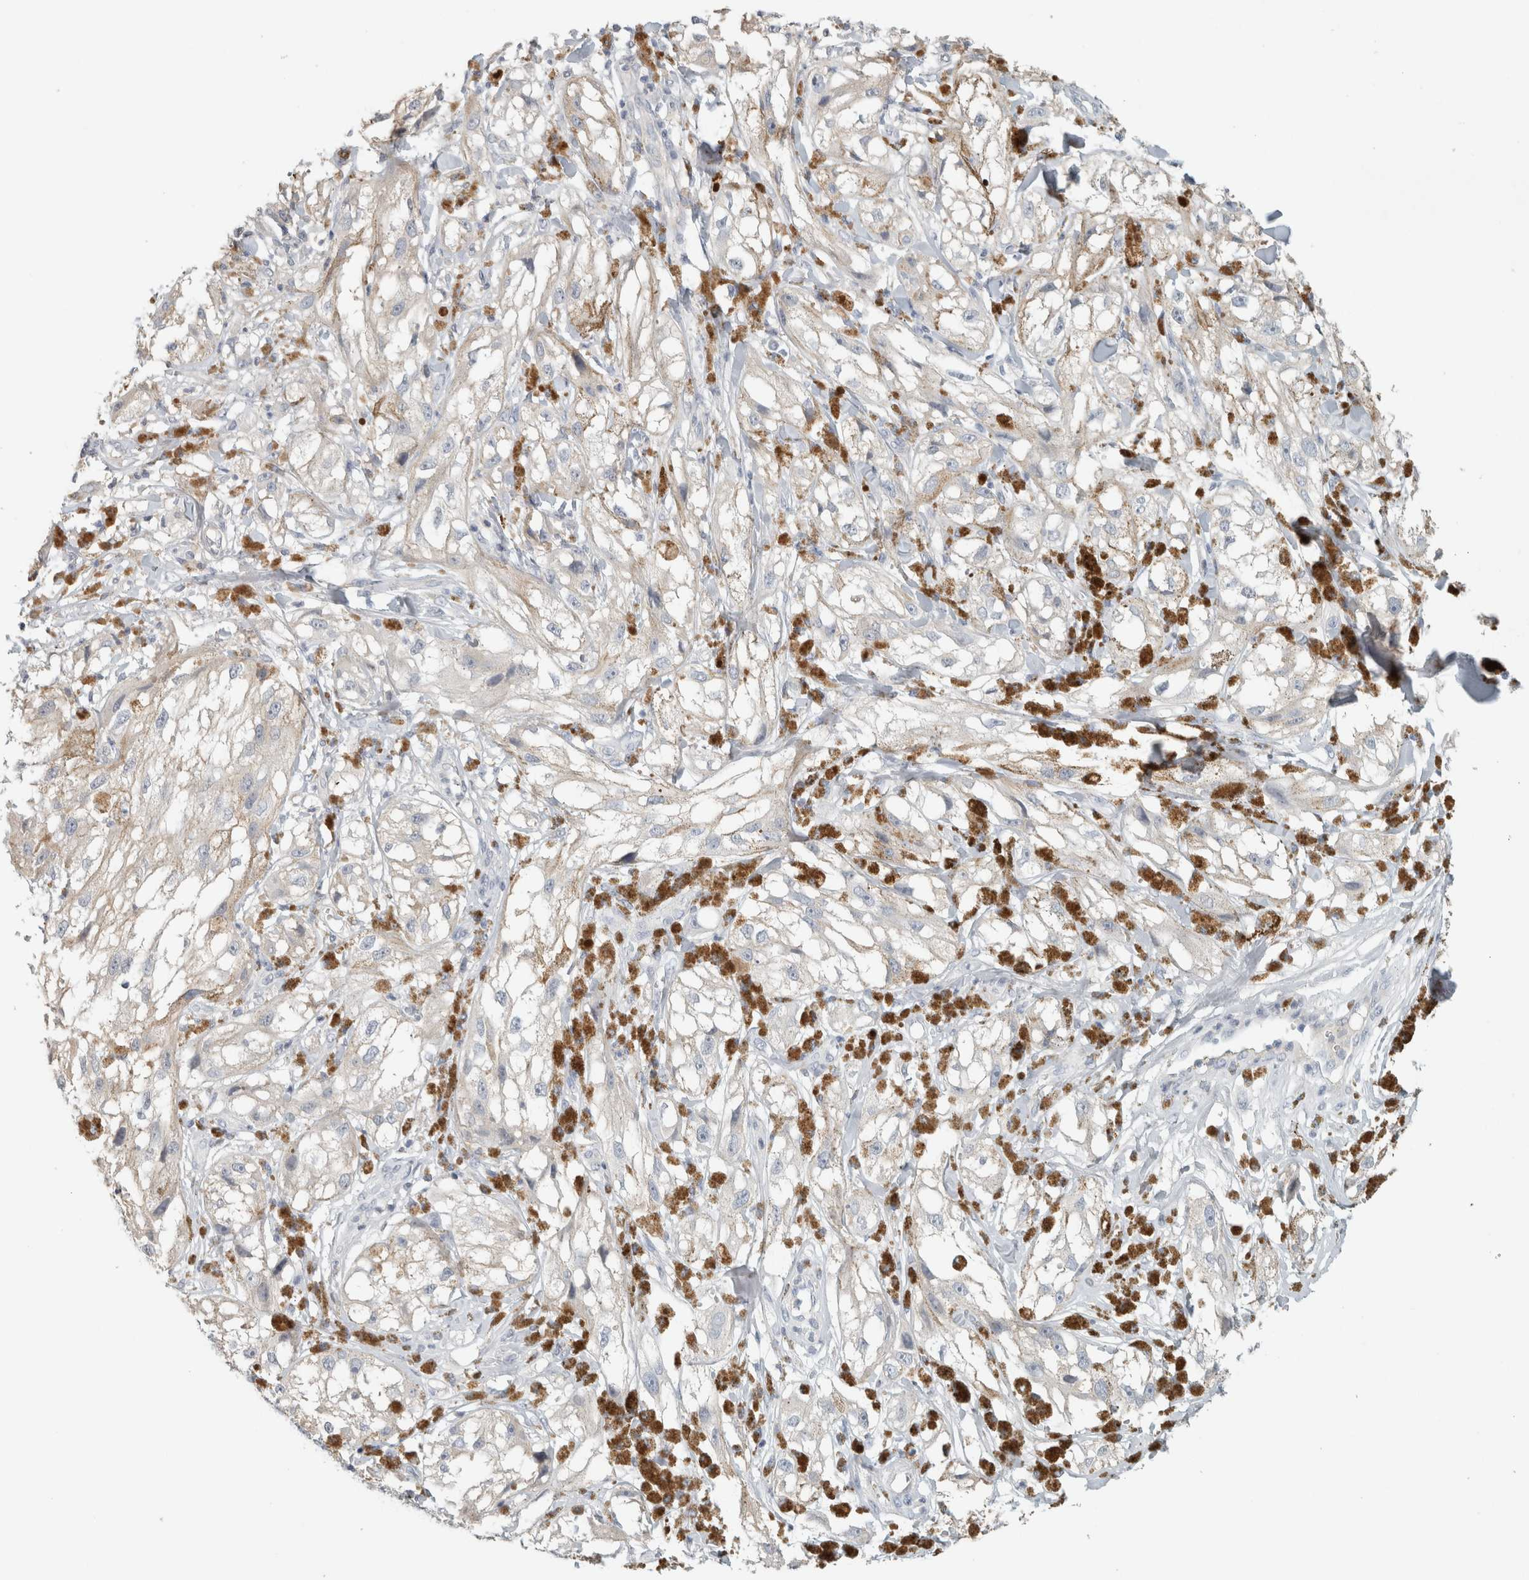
{"staining": {"intensity": "negative", "quantity": "none", "location": "none"}, "tissue": "melanoma", "cell_type": "Tumor cells", "image_type": "cancer", "snomed": [{"axis": "morphology", "description": "Malignant melanoma, NOS"}, {"axis": "topography", "description": "Skin"}], "caption": "Immunohistochemistry (IHC) of human malignant melanoma shows no expression in tumor cells. Nuclei are stained in blue.", "gene": "SCIN", "patient": {"sex": "male", "age": 88}}